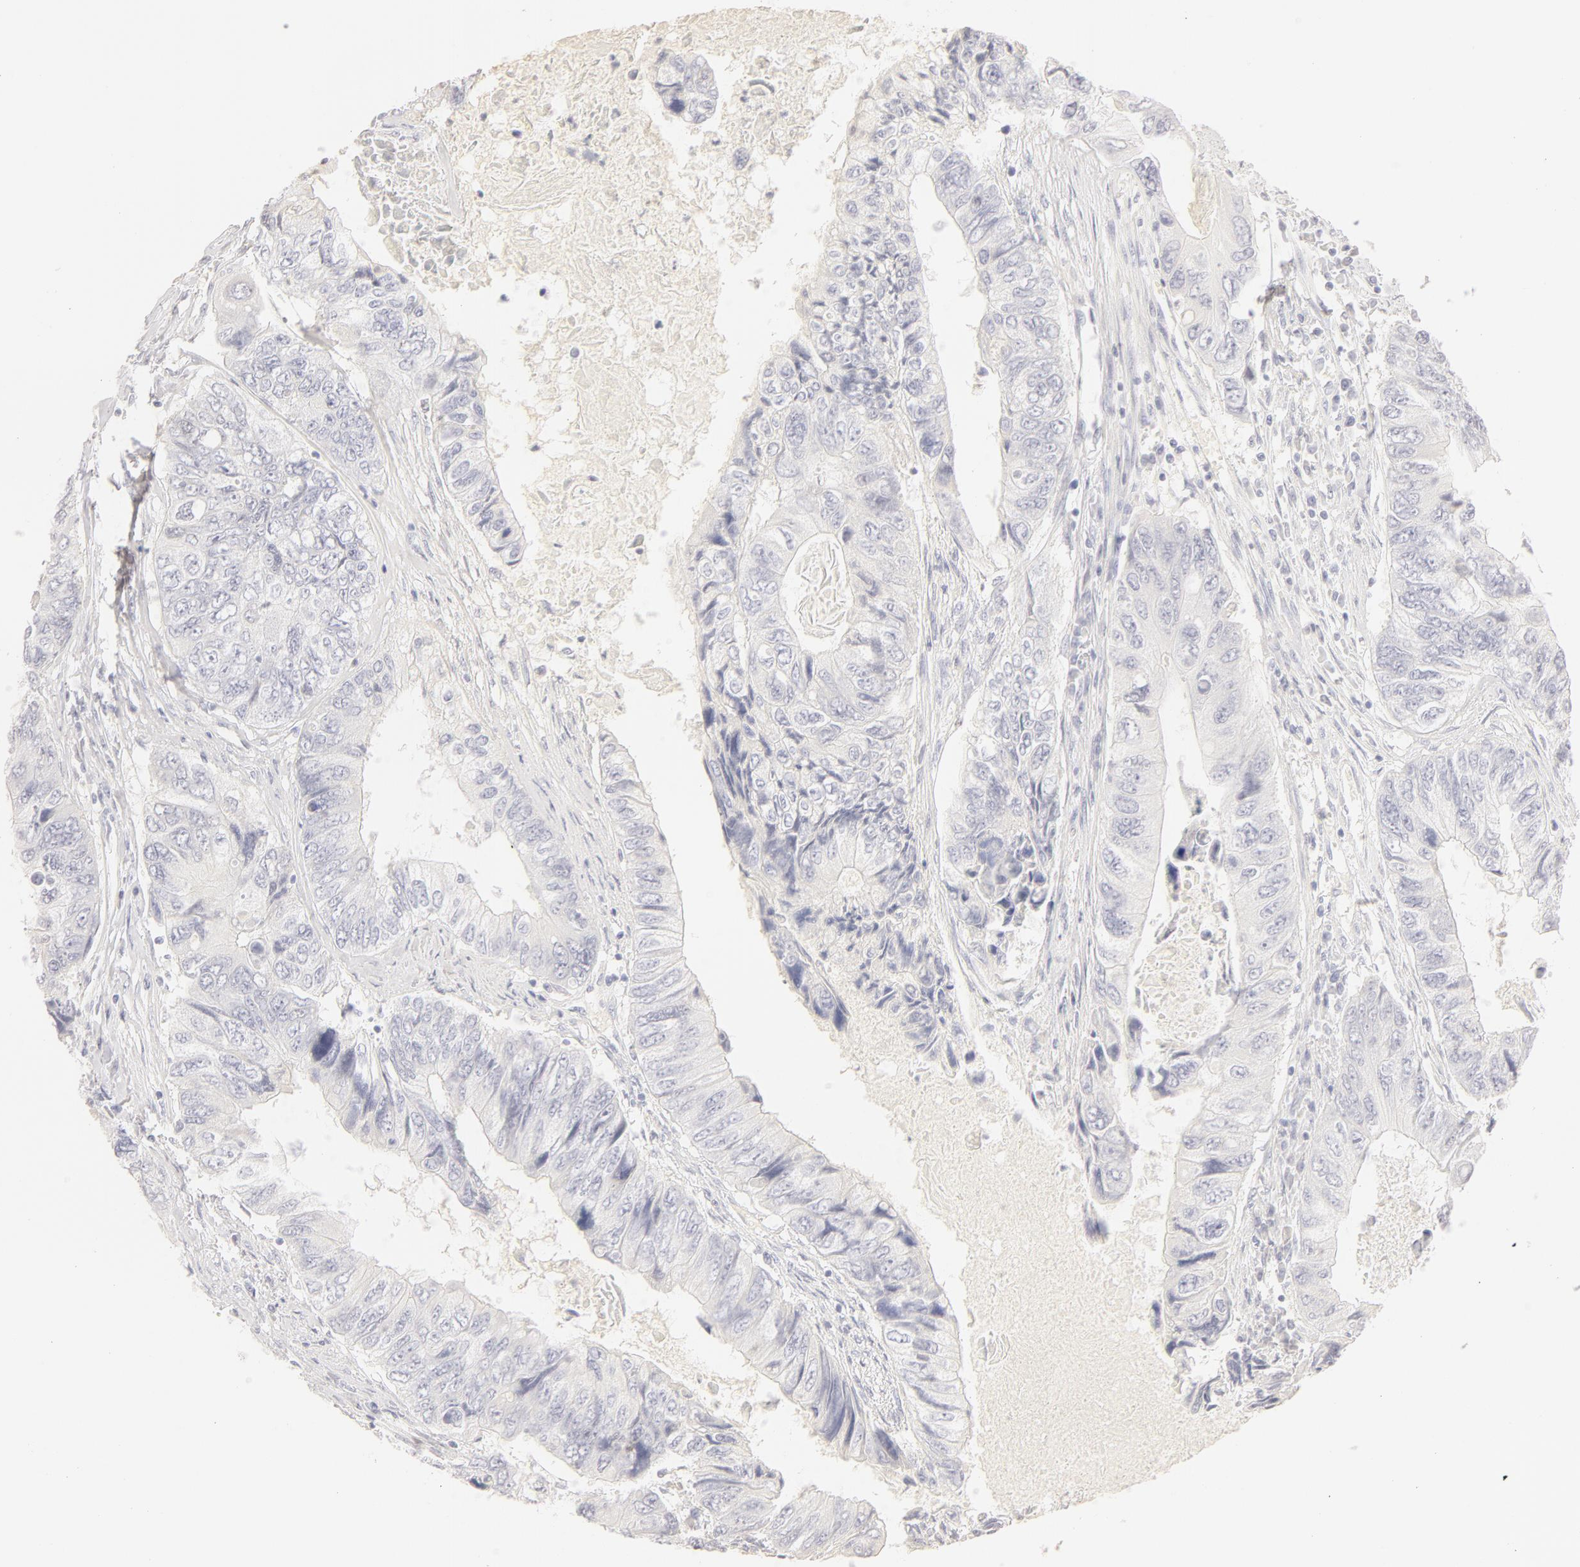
{"staining": {"intensity": "negative", "quantity": "none", "location": "none"}, "tissue": "colorectal cancer", "cell_type": "Tumor cells", "image_type": "cancer", "snomed": [{"axis": "morphology", "description": "Adenocarcinoma, NOS"}, {"axis": "topography", "description": "Rectum"}], "caption": "Immunohistochemical staining of colorectal cancer displays no significant expression in tumor cells. (DAB (3,3'-diaminobenzidine) immunohistochemistry with hematoxylin counter stain).", "gene": "LGALS7B", "patient": {"sex": "female", "age": 82}}